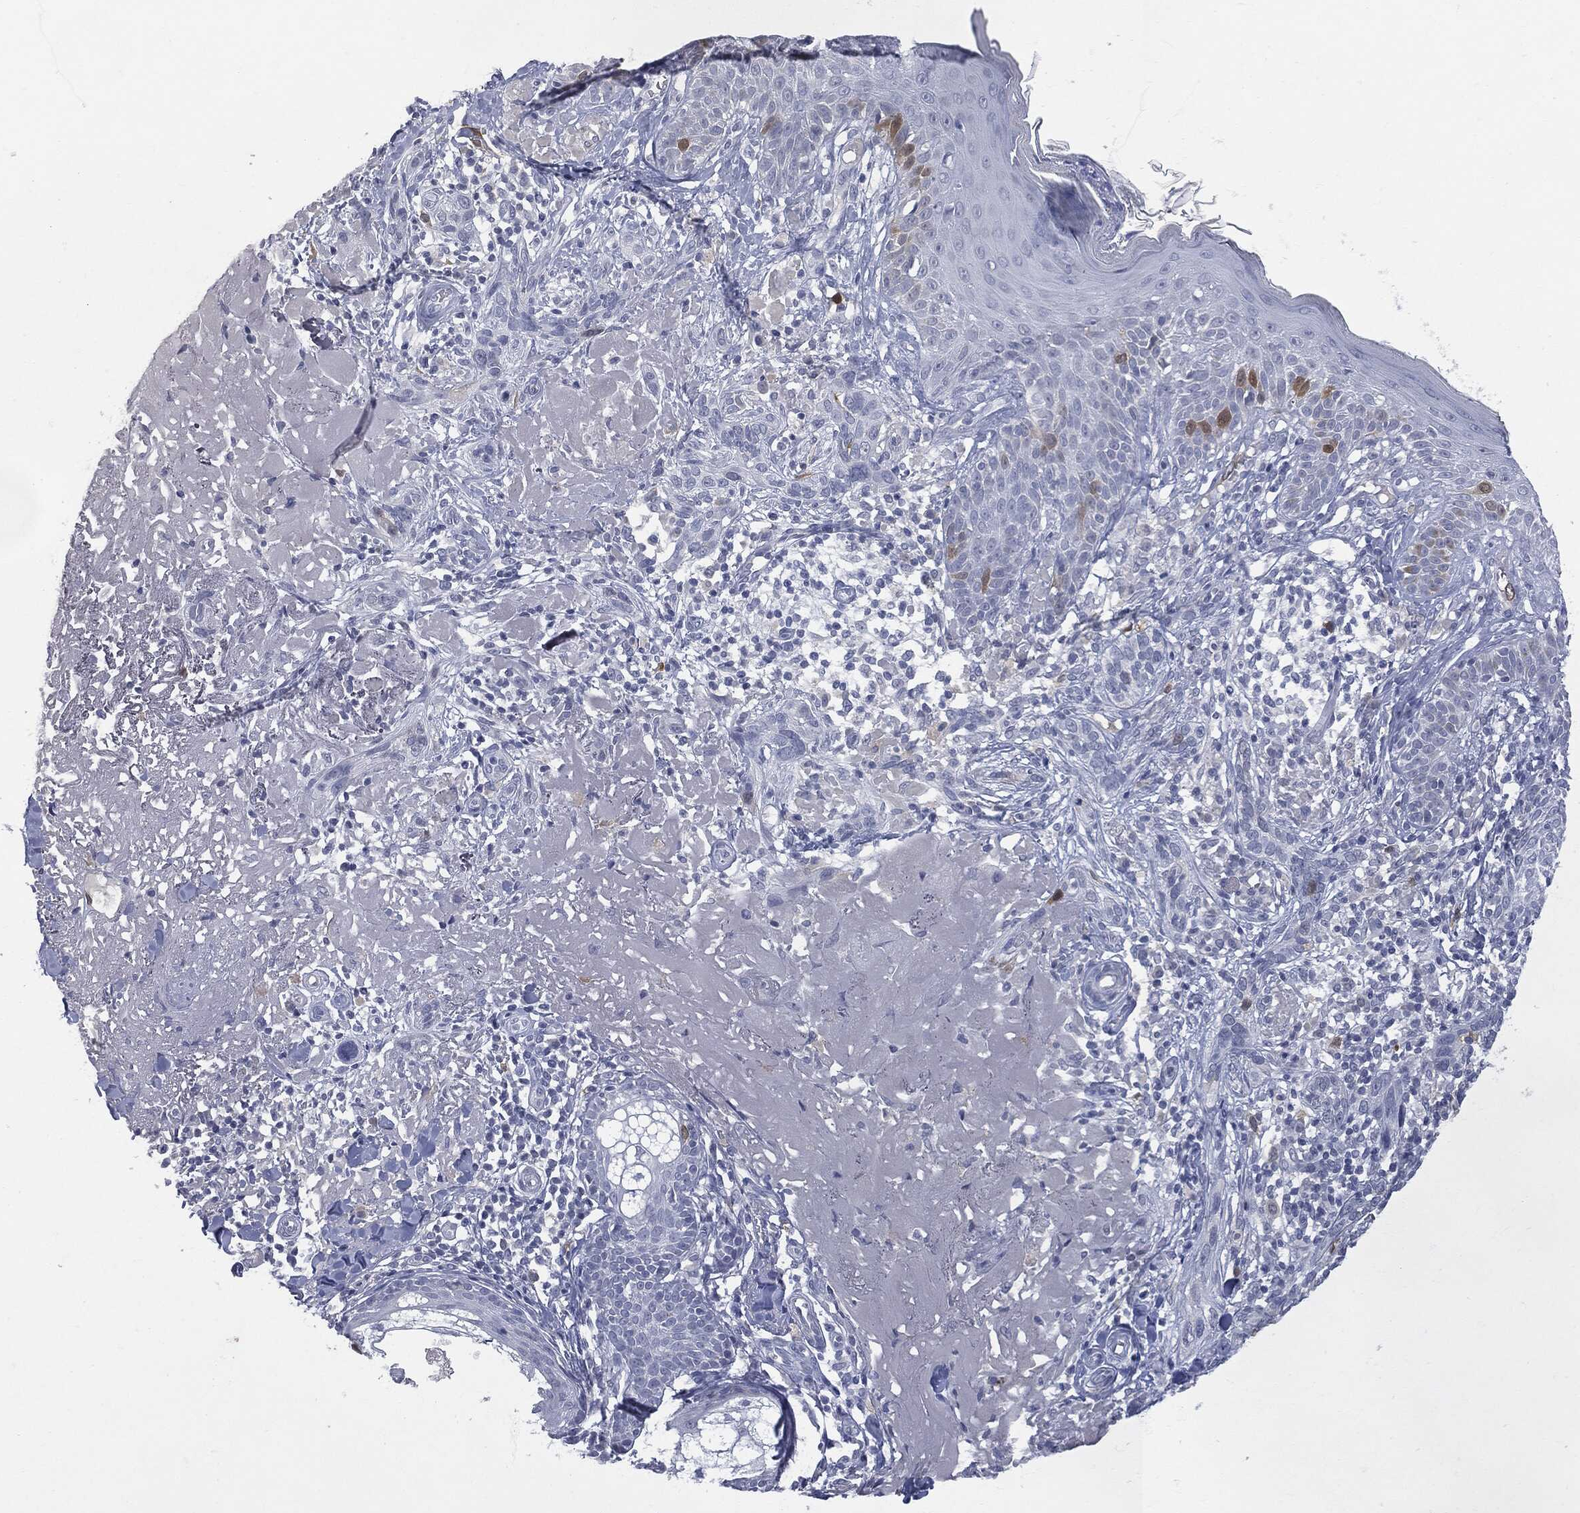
{"staining": {"intensity": "negative", "quantity": "none", "location": "none"}, "tissue": "skin cancer", "cell_type": "Tumor cells", "image_type": "cancer", "snomed": [{"axis": "morphology", "description": "Basal cell carcinoma"}, {"axis": "topography", "description": "Skin"}], "caption": "A high-resolution image shows immunohistochemistry staining of skin cancer, which displays no significant positivity in tumor cells.", "gene": "UBE2C", "patient": {"sex": "male", "age": 91}}